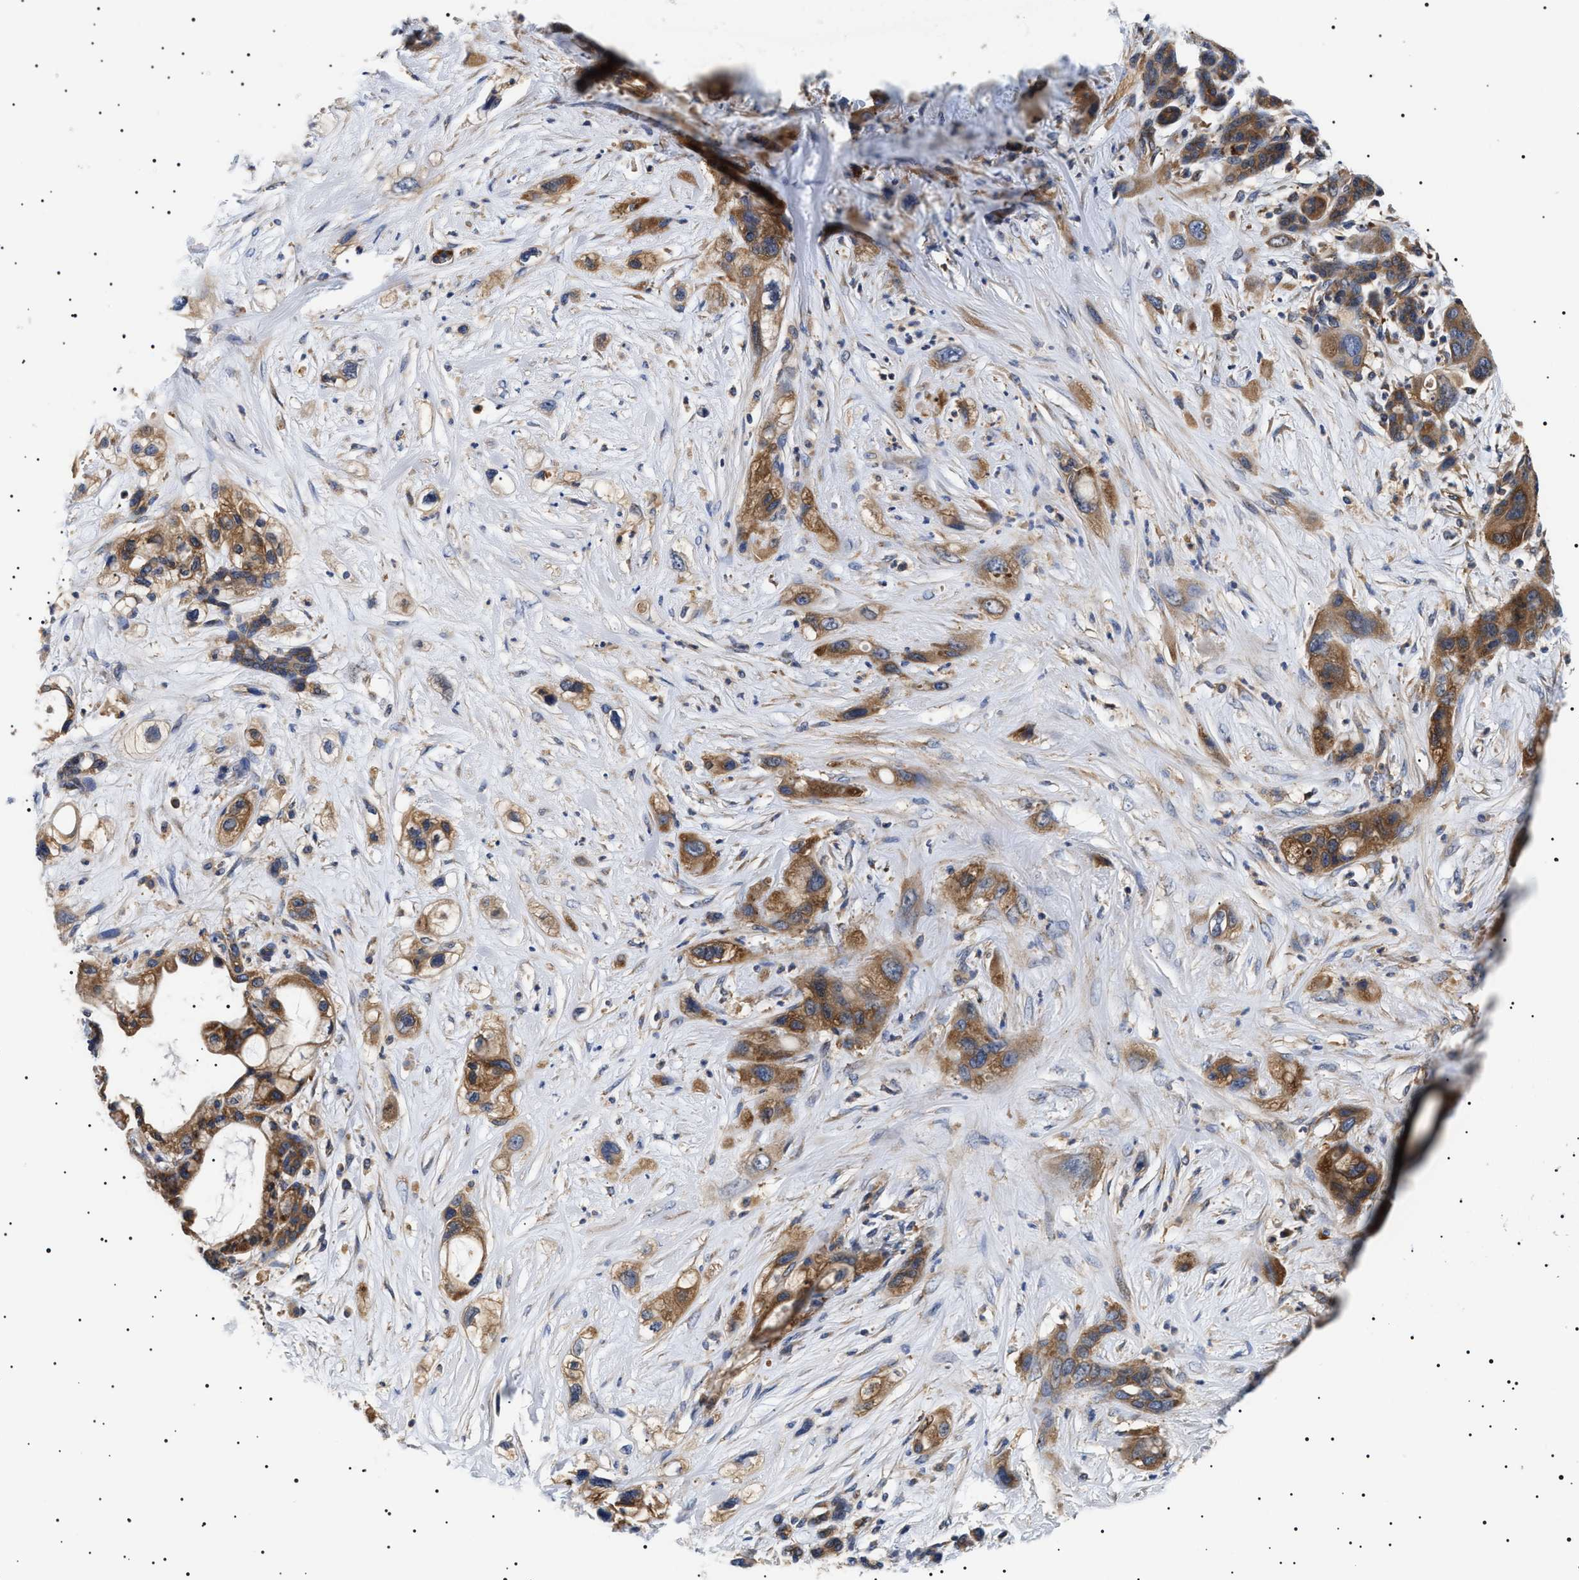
{"staining": {"intensity": "moderate", "quantity": ">75%", "location": "cytoplasmic/membranous"}, "tissue": "pancreatic cancer", "cell_type": "Tumor cells", "image_type": "cancer", "snomed": [{"axis": "morphology", "description": "Adenocarcinoma, NOS"}, {"axis": "topography", "description": "Pancreas"}], "caption": "Approximately >75% of tumor cells in adenocarcinoma (pancreatic) exhibit moderate cytoplasmic/membranous protein expression as visualized by brown immunohistochemical staining.", "gene": "TPP2", "patient": {"sex": "male", "age": 59}}